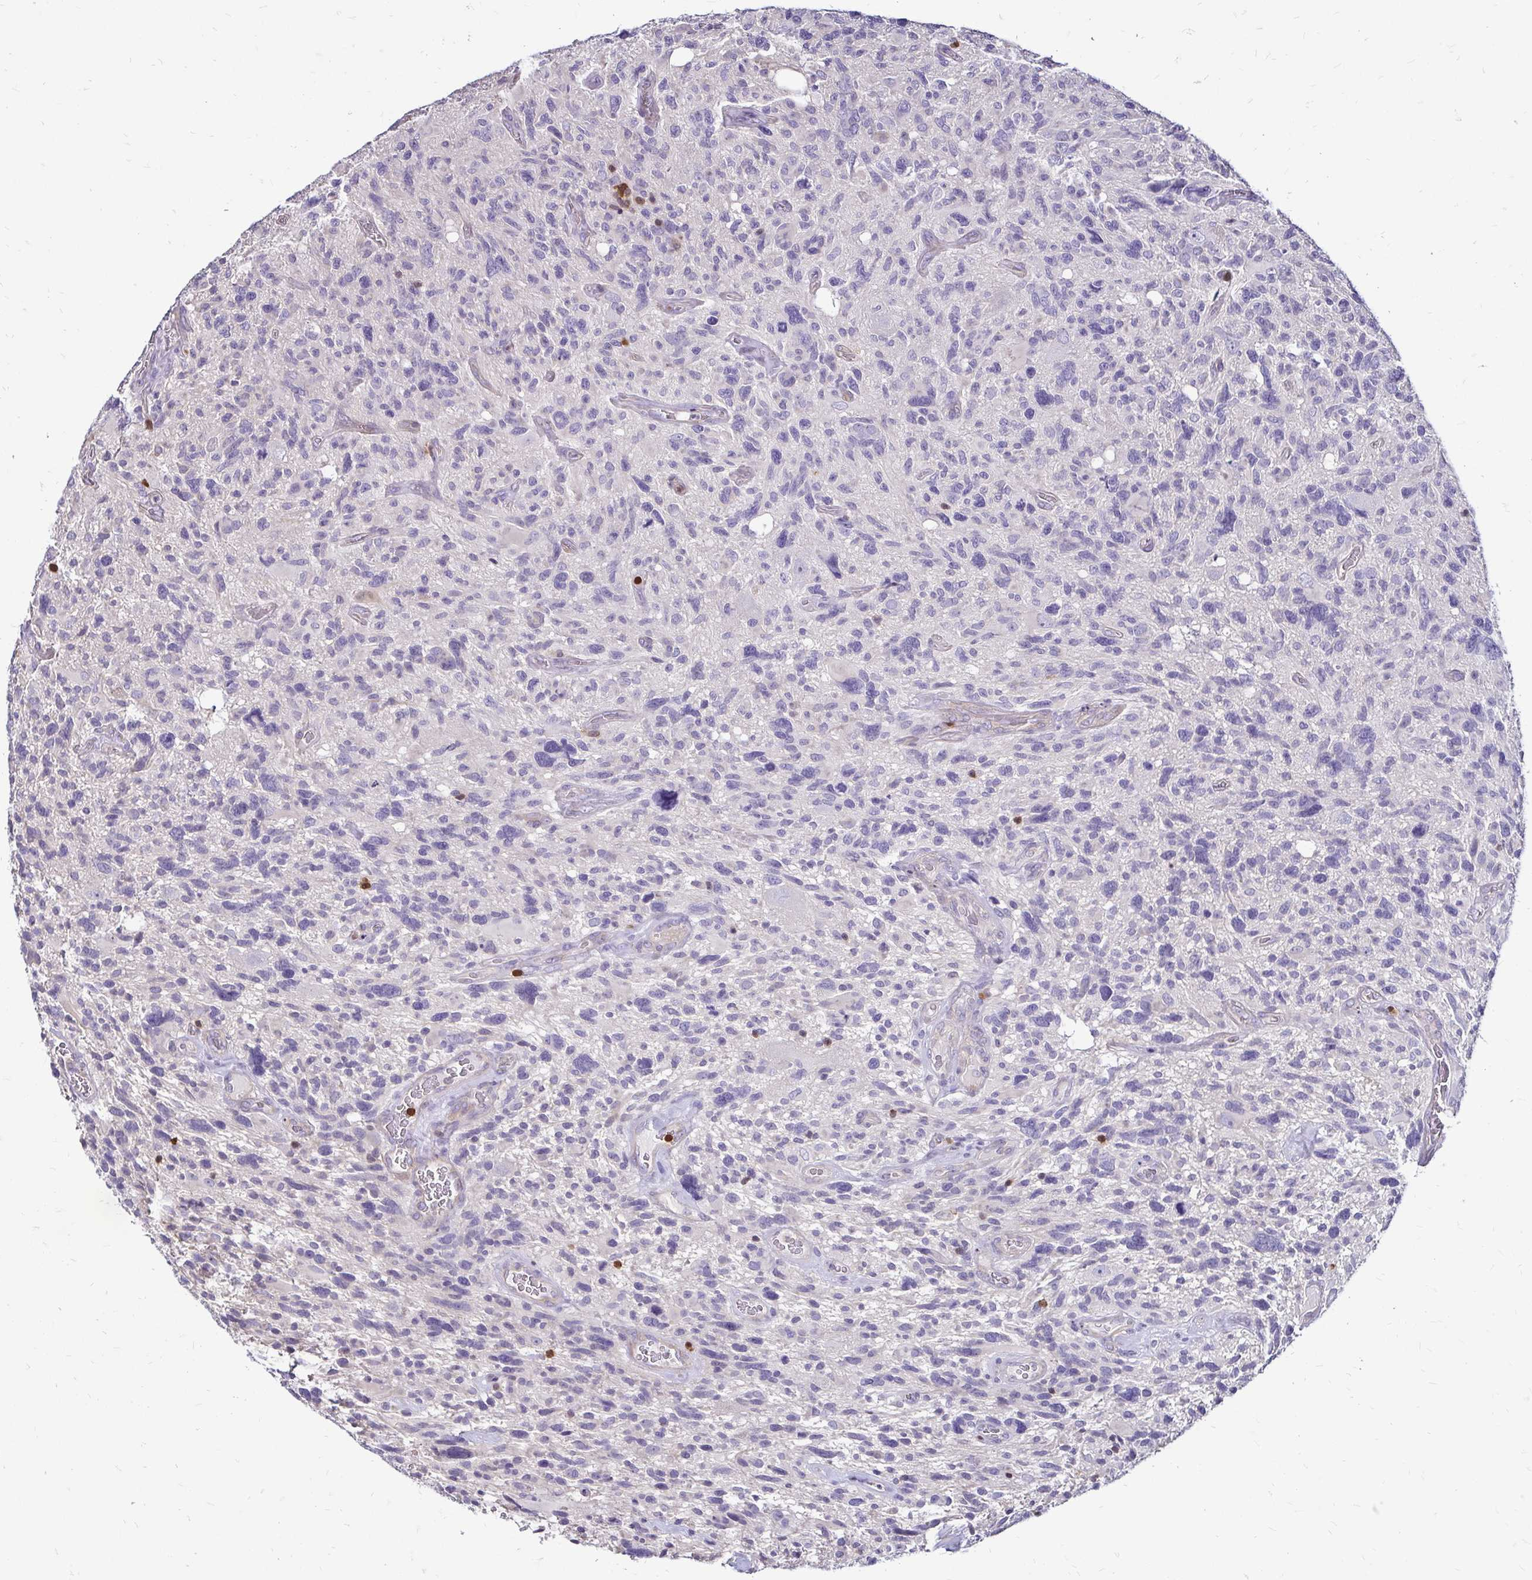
{"staining": {"intensity": "negative", "quantity": "none", "location": "none"}, "tissue": "glioma", "cell_type": "Tumor cells", "image_type": "cancer", "snomed": [{"axis": "morphology", "description": "Glioma, malignant, High grade"}, {"axis": "topography", "description": "Brain"}], "caption": "This is a micrograph of IHC staining of malignant high-grade glioma, which shows no positivity in tumor cells. (Stains: DAB immunohistochemistry with hematoxylin counter stain, Microscopy: brightfield microscopy at high magnification).", "gene": "ZFP1", "patient": {"sex": "male", "age": 49}}